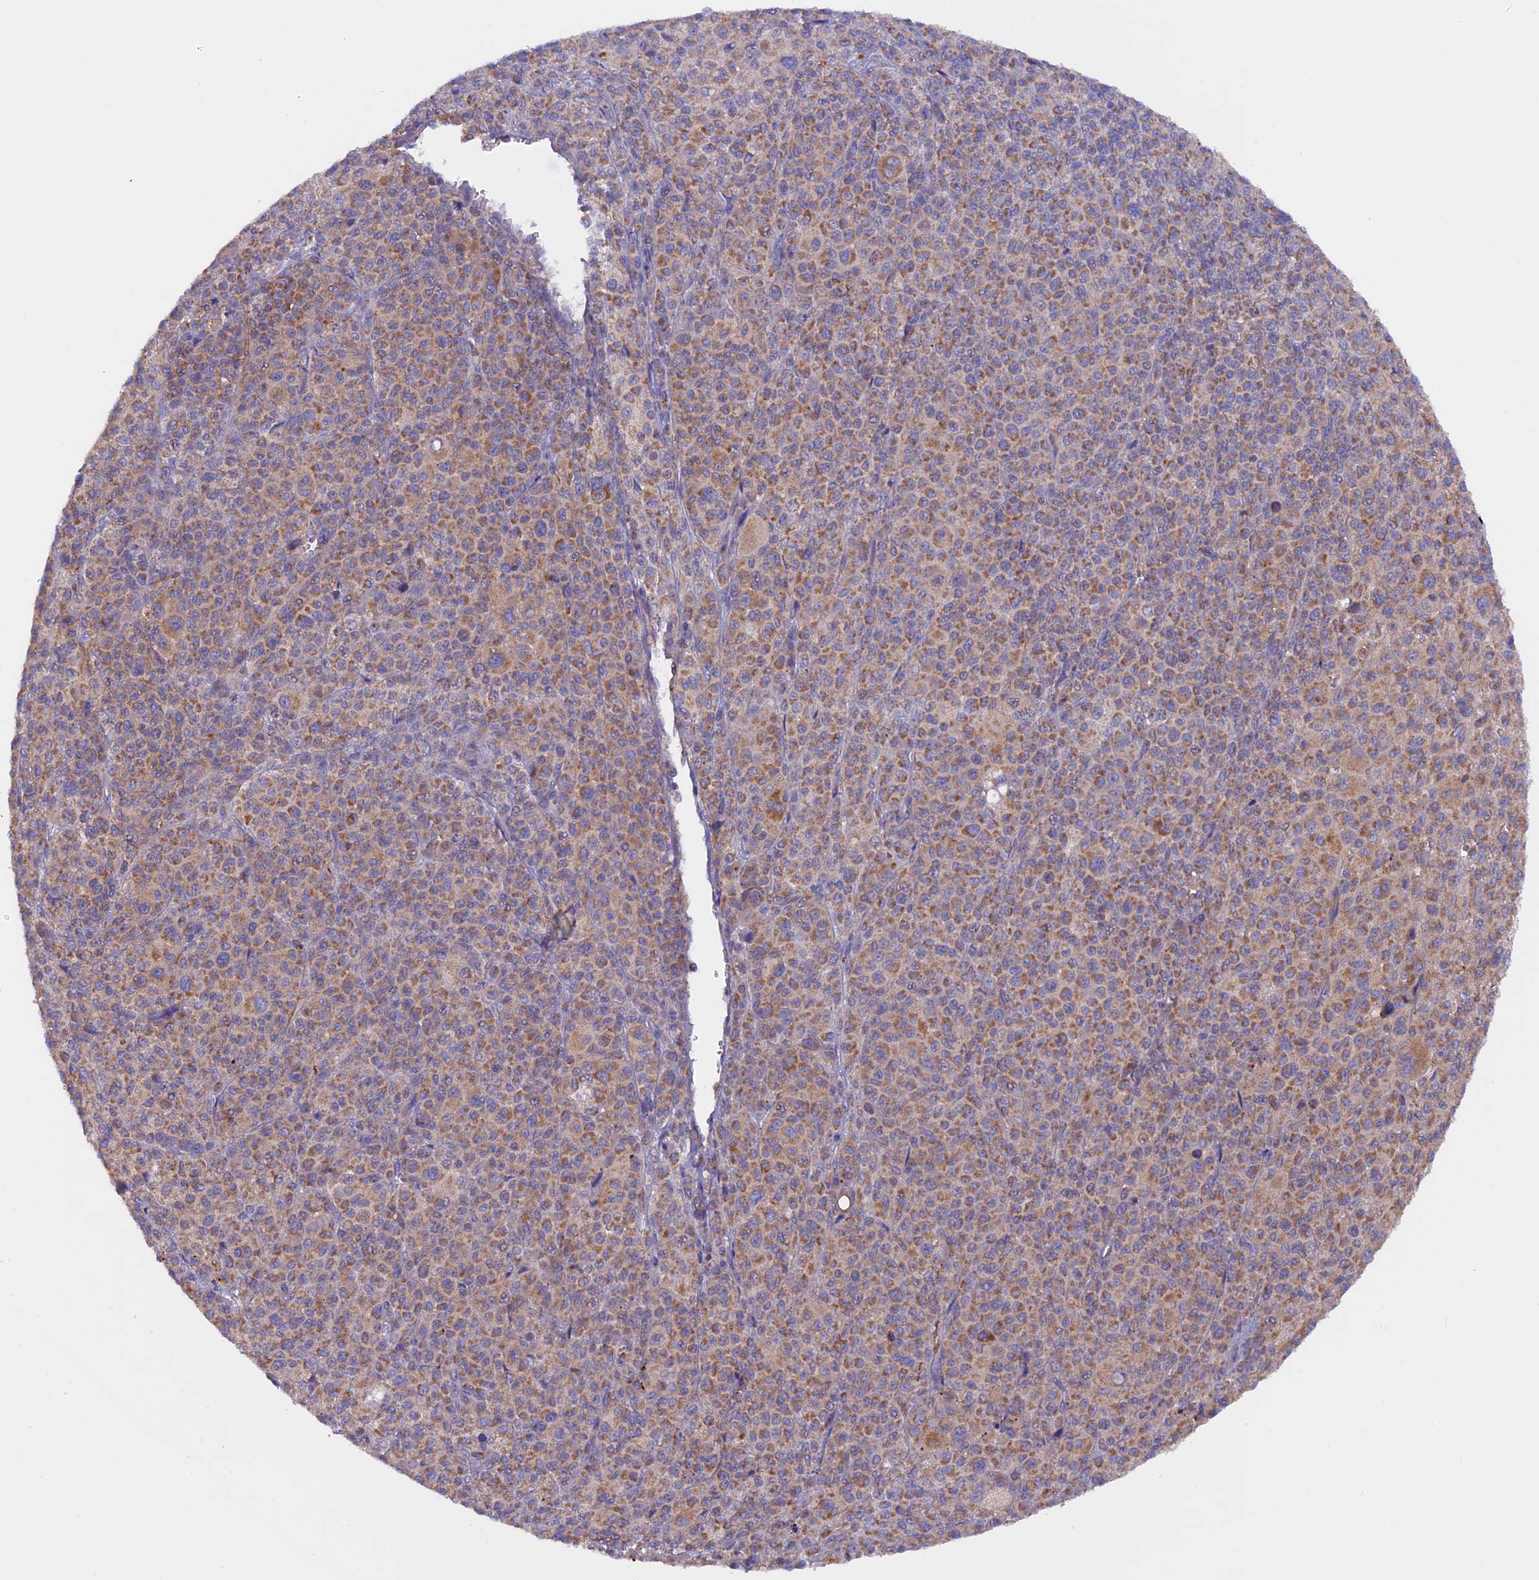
{"staining": {"intensity": "moderate", "quantity": ">75%", "location": "cytoplasmic/membranous"}, "tissue": "melanoma", "cell_type": "Tumor cells", "image_type": "cancer", "snomed": [{"axis": "morphology", "description": "Malignant melanoma, Metastatic site"}, {"axis": "topography", "description": "Skin"}], "caption": "Protein analysis of malignant melanoma (metastatic site) tissue shows moderate cytoplasmic/membranous expression in about >75% of tumor cells.", "gene": "PTPN9", "patient": {"sex": "female", "age": 74}}